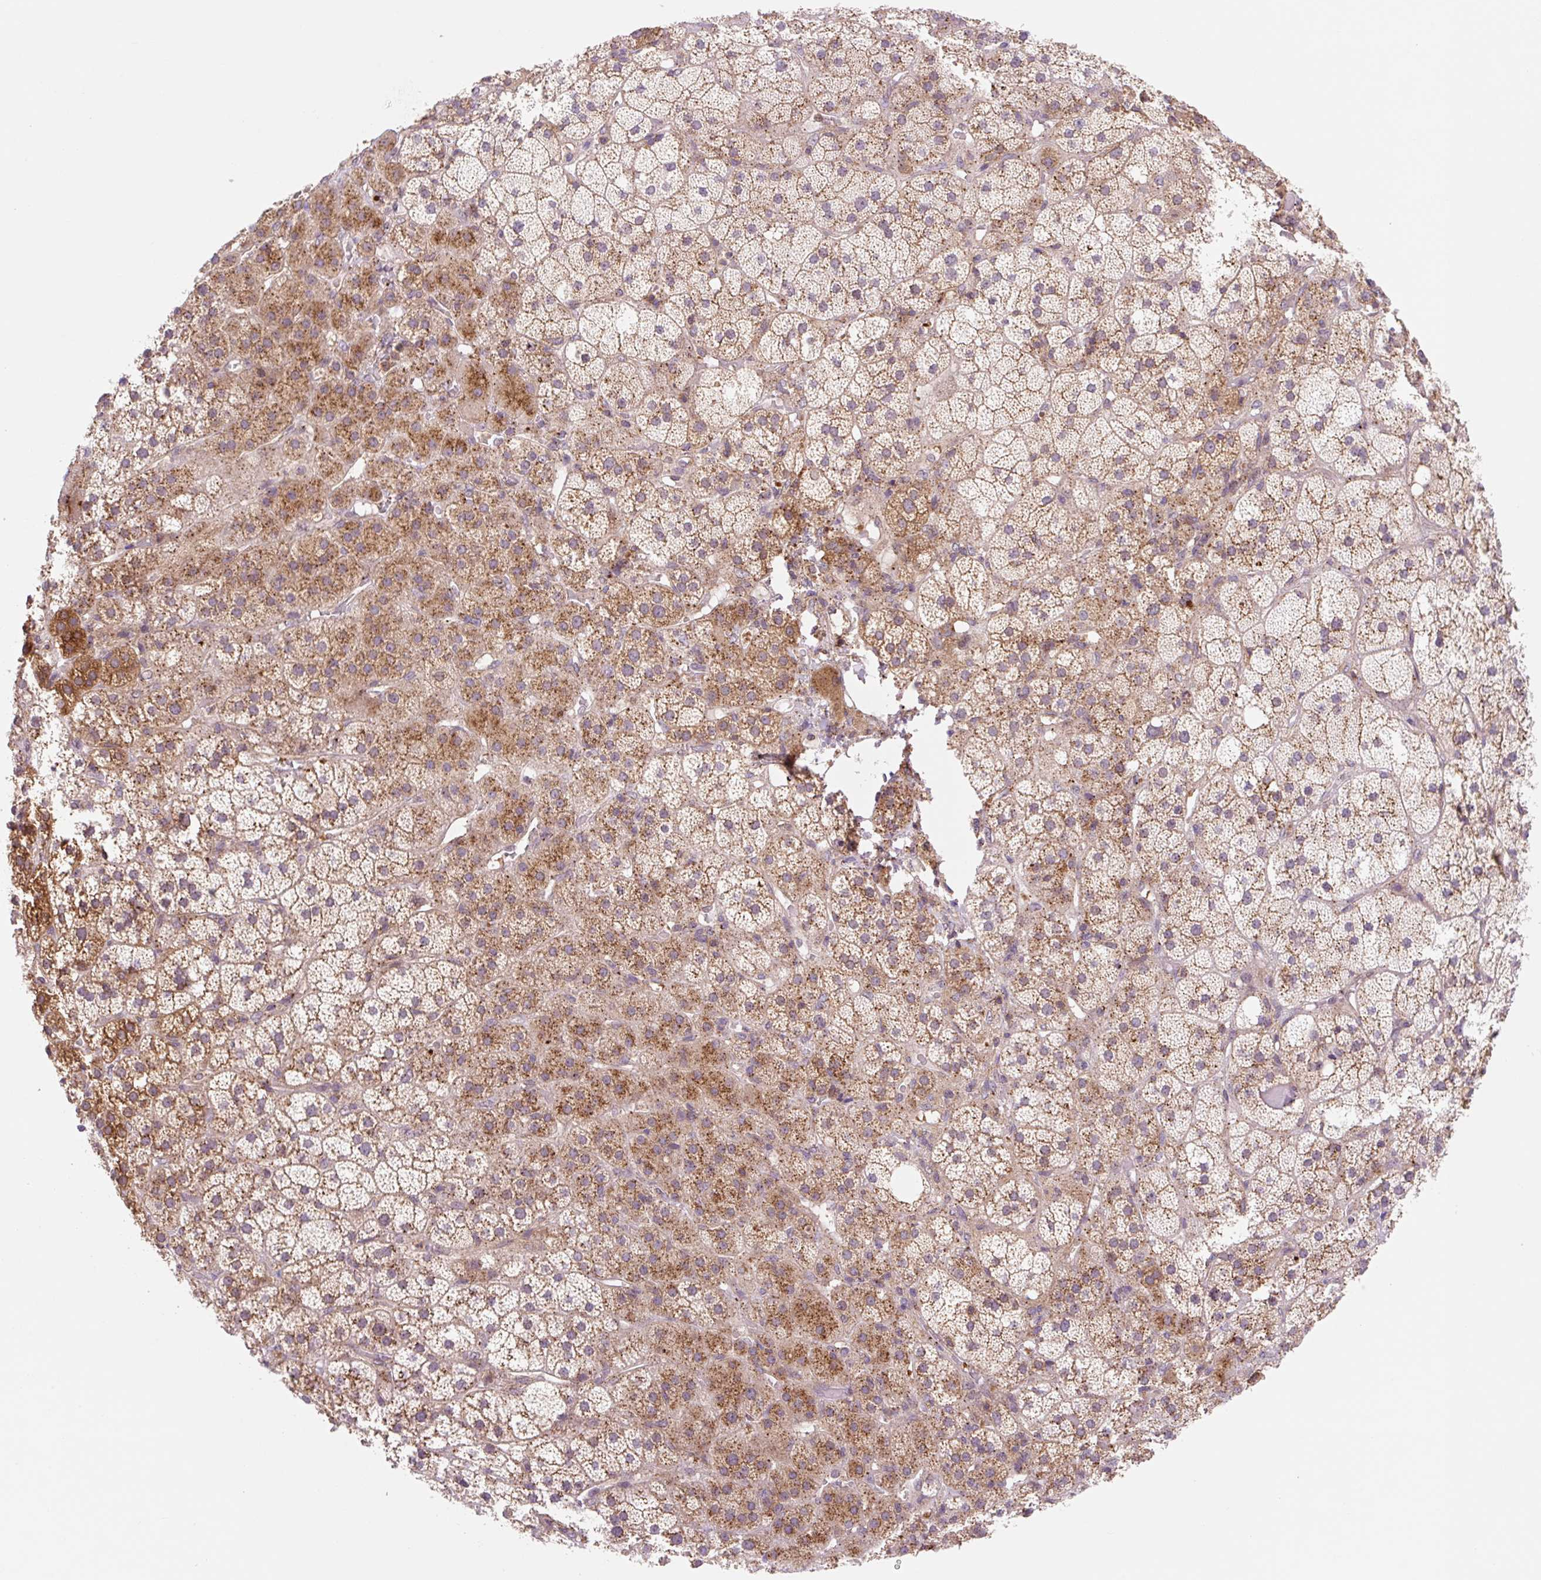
{"staining": {"intensity": "strong", "quantity": ">75%", "location": "cytoplasmic/membranous"}, "tissue": "adrenal gland", "cell_type": "Glandular cells", "image_type": "normal", "snomed": [{"axis": "morphology", "description": "Normal tissue, NOS"}, {"axis": "topography", "description": "Adrenal gland"}], "caption": "A histopathology image of adrenal gland stained for a protein displays strong cytoplasmic/membranous brown staining in glandular cells.", "gene": "VPS4A", "patient": {"sex": "male", "age": 57}}